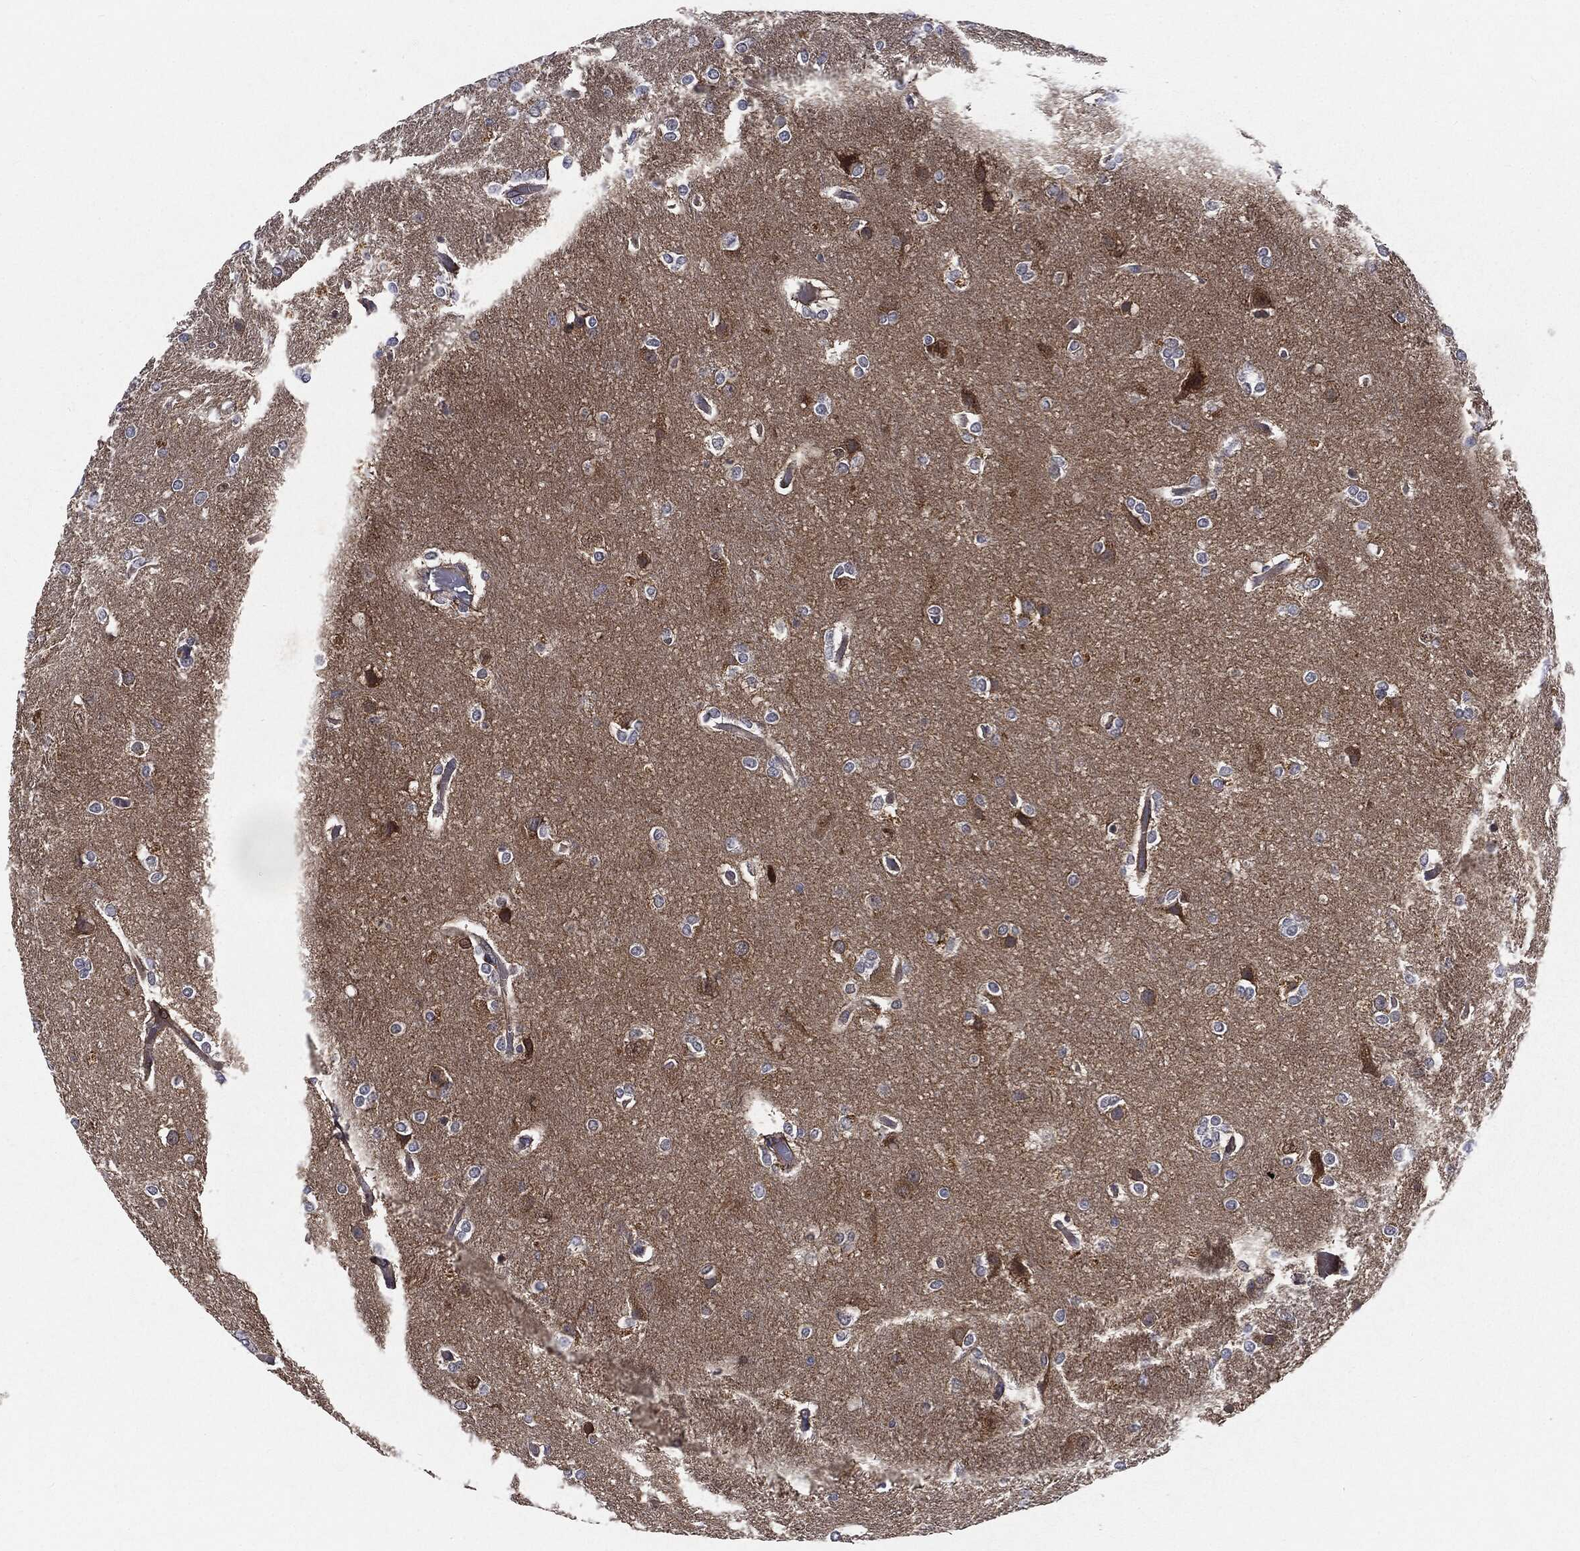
{"staining": {"intensity": "negative", "quantity": "none", "location": "none"}, "tissue": "glioma", "cell_type": "Tumor cells", "image_type": "cancer", "snomed": [{"axis": "morphology", "description": "Glioma, malignant, High grade"}, {"axis": "topography", "description": "Brain"}], "caption": "The histopathology image demonstrates no staining of tumor cells in high-grade glioma (malignant). (DAB immunohistochemistry (IHC) with hematoxylin counter stain).", "gene": "EPS15L1", "patient": {"sex": "female", "age": 61}}